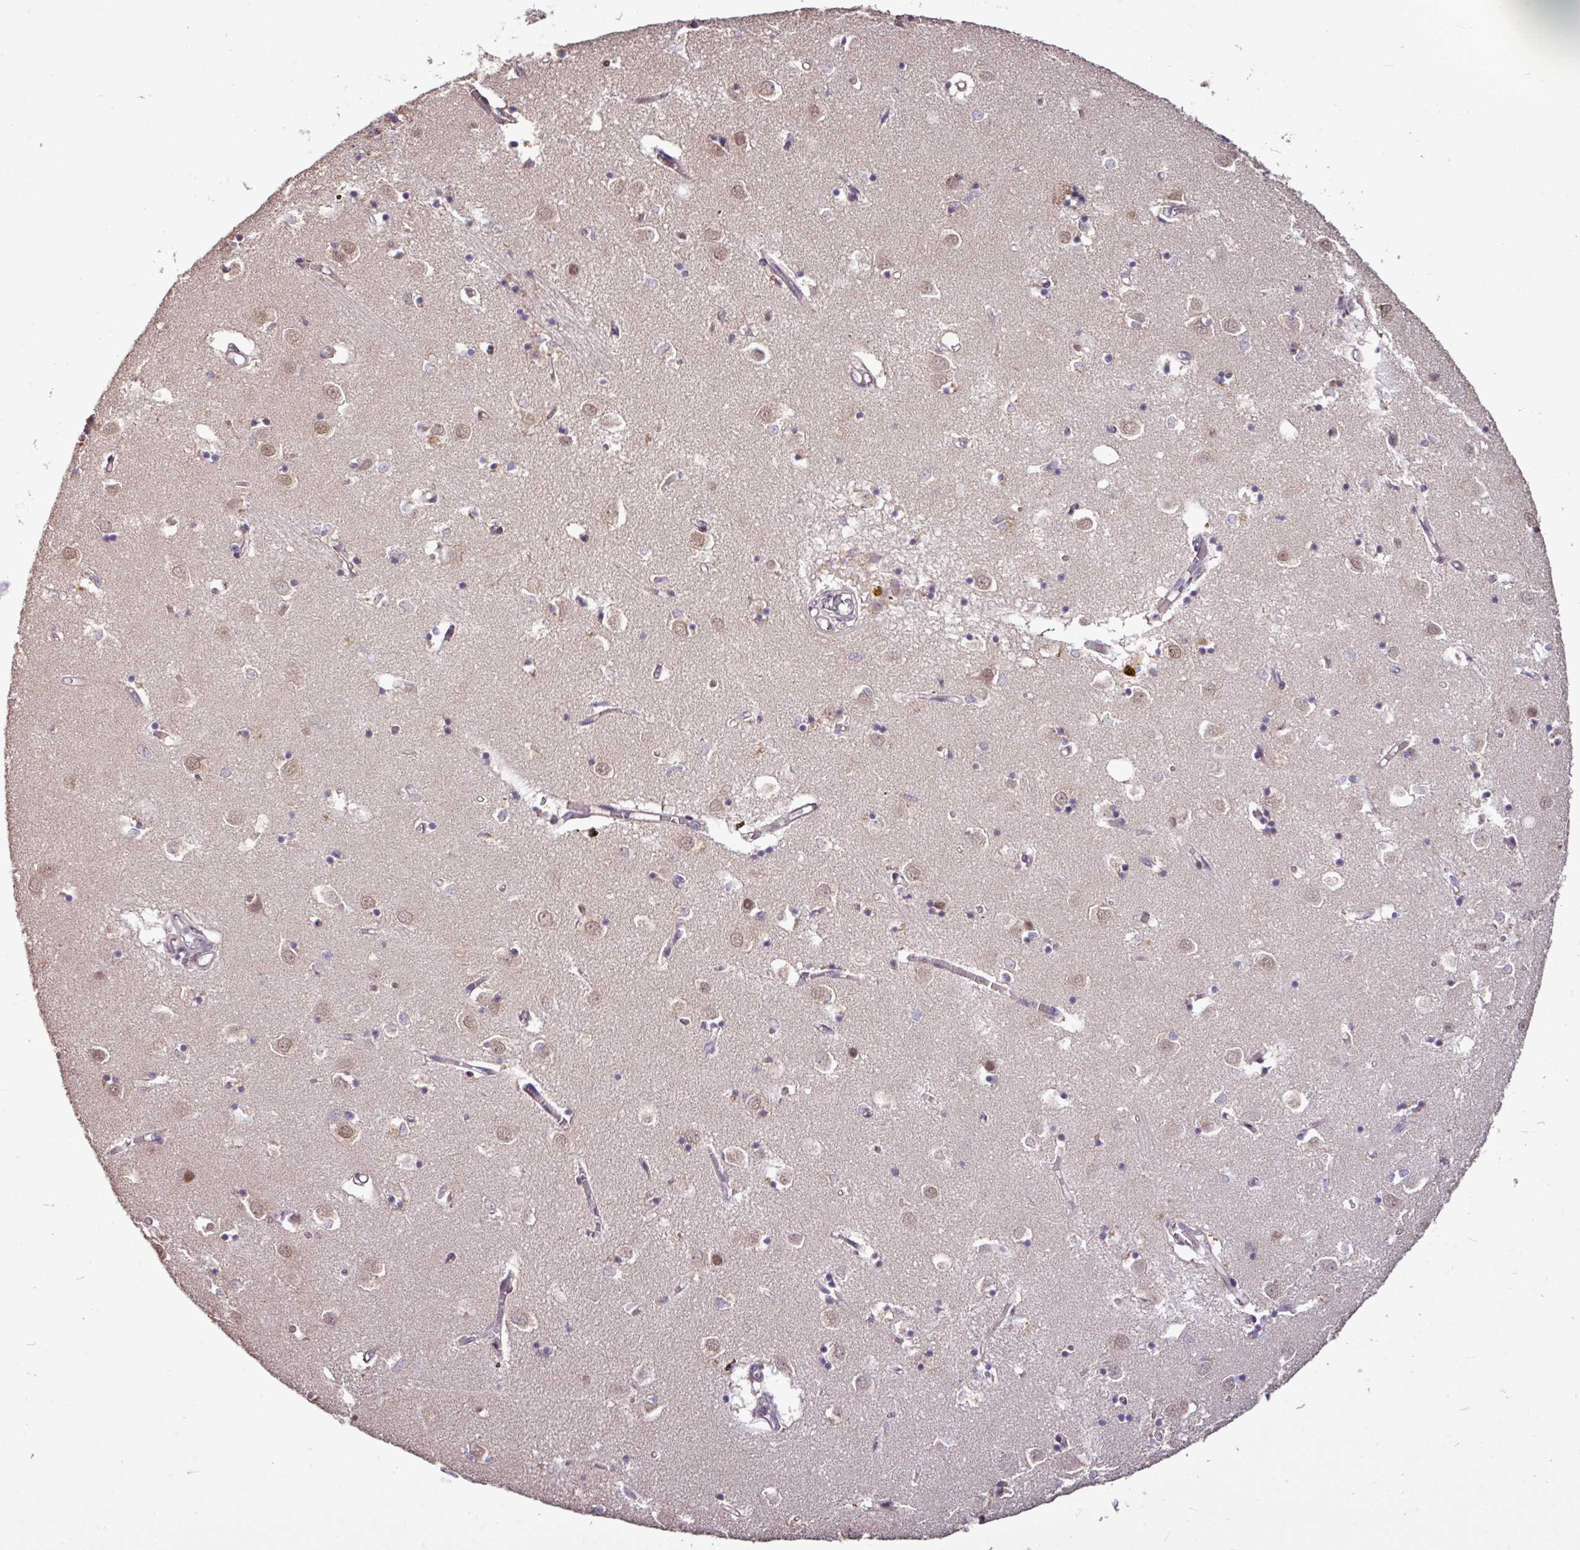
{"staining": {"intensity": "negative", "quantity": "none", "location": "none"}, "tissue": "caudate", "cell_type": "Glial cells", "image_type": "normal", "snomed": [{"axis": "morphology", "description": "Normal tissue, NOS"}, {"axis": "topography", "description": "Lateral ventricle wall"}], "caption": "This histopathology image is of benign caudate stained with IHC to label a protein in brown with the nuclei are counter-stained blue. There is no positivity in glial cells.", "gene": "SKIC2", "patient": {"sex": "male", "age": 70}}